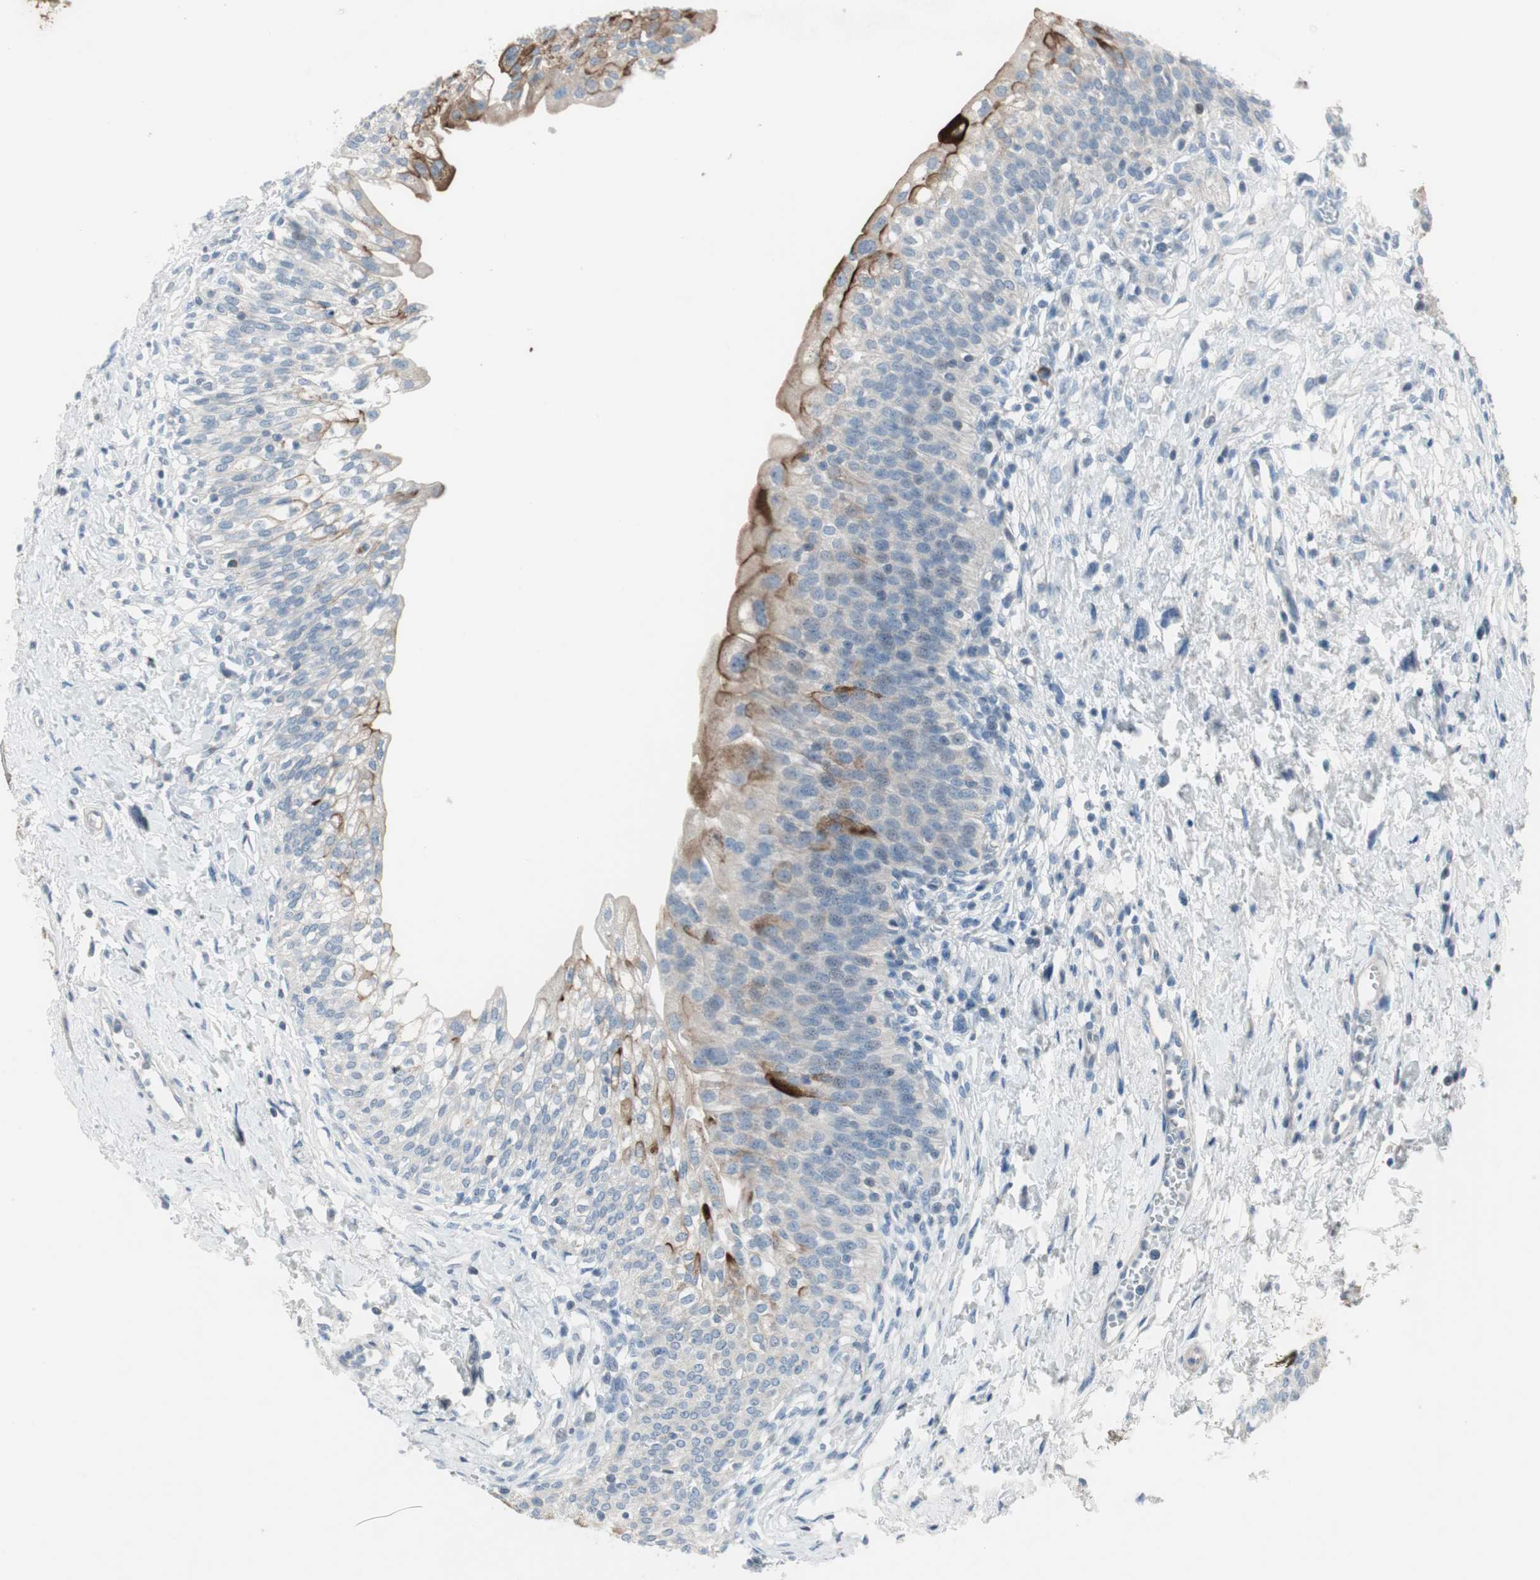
{"staining": {"intensity": "moderate", "quantity": "<25%", "location": "cytoplasmic/membranous"}, "tissue": "urinary bladder", "cell_type": "Urothelial cells", "image_type": "normal", "snomed": [{"axis": "morphology", "description": "Normal tissue, NOS"}, {"axis": "topography", "description": "Urinary bladder"}], "caption": "Approximately <25% of urothelial cells in normal urinary bladder demonstrate moderate cytoplasmic/membranous protein positivity as visualized by brown immunohistochemical staining.", "gene": "PIGR", "patient": {"sex": "male", "age": 55}}